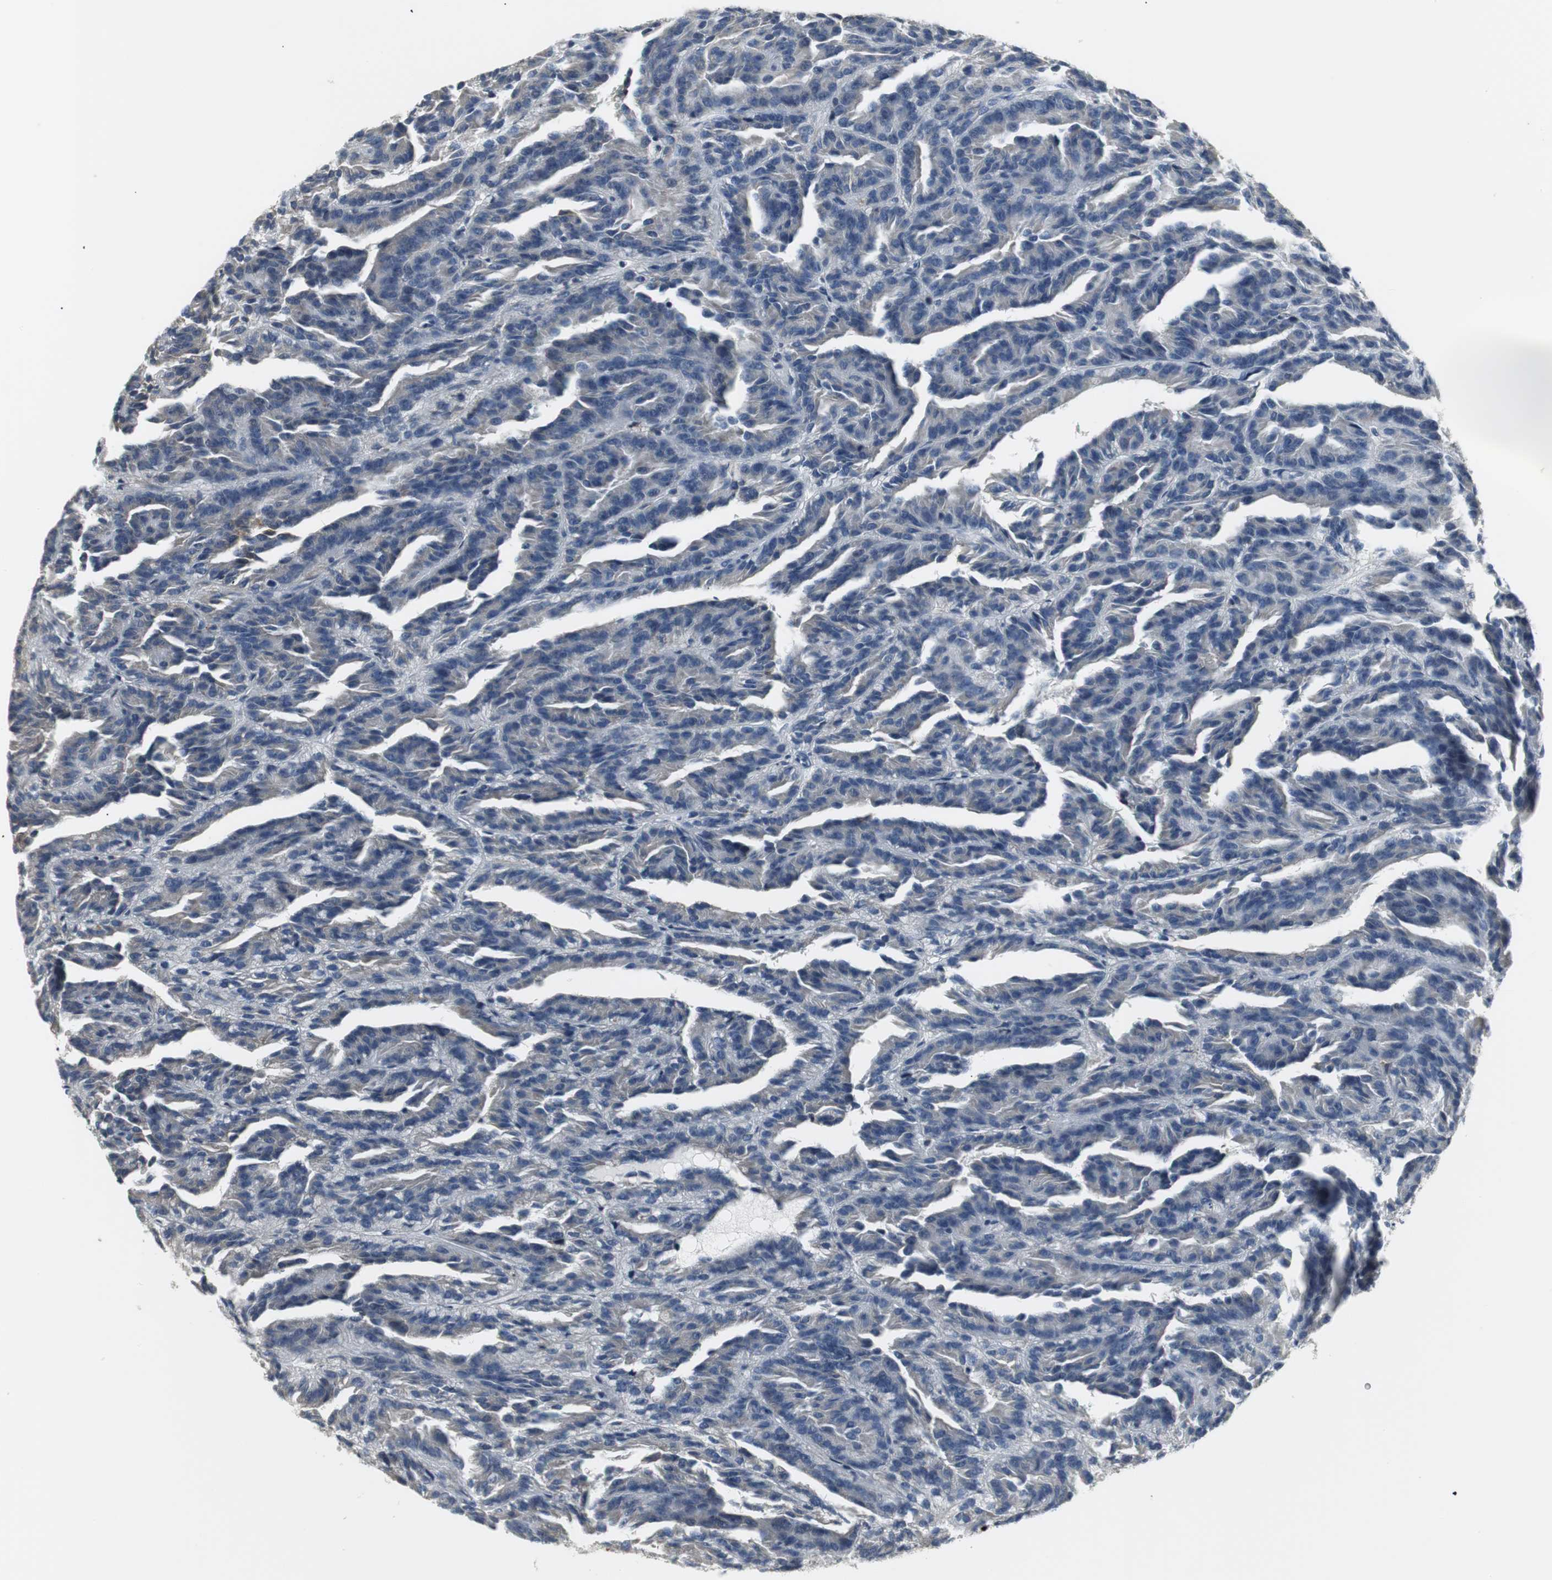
{"staining": {"intensity": "negative", "quantity": "none", "location": "none"}, "tissue": "renal cancer", "cell_type": "Tumor cells", "image_type": "cancer", "snomed": [{"axis": "morphology", "description": "Adenocarcinoma, NOS"}, {"axis": "topography", "description": "Kidney"}], "caption": "Immunohistochemical staining of renal cancer (adenocarcinoma) demonstrates no significant staining in tumor cells.", "gene": "SLC2A5", "patient": {"sex": "male", "age": 46}}